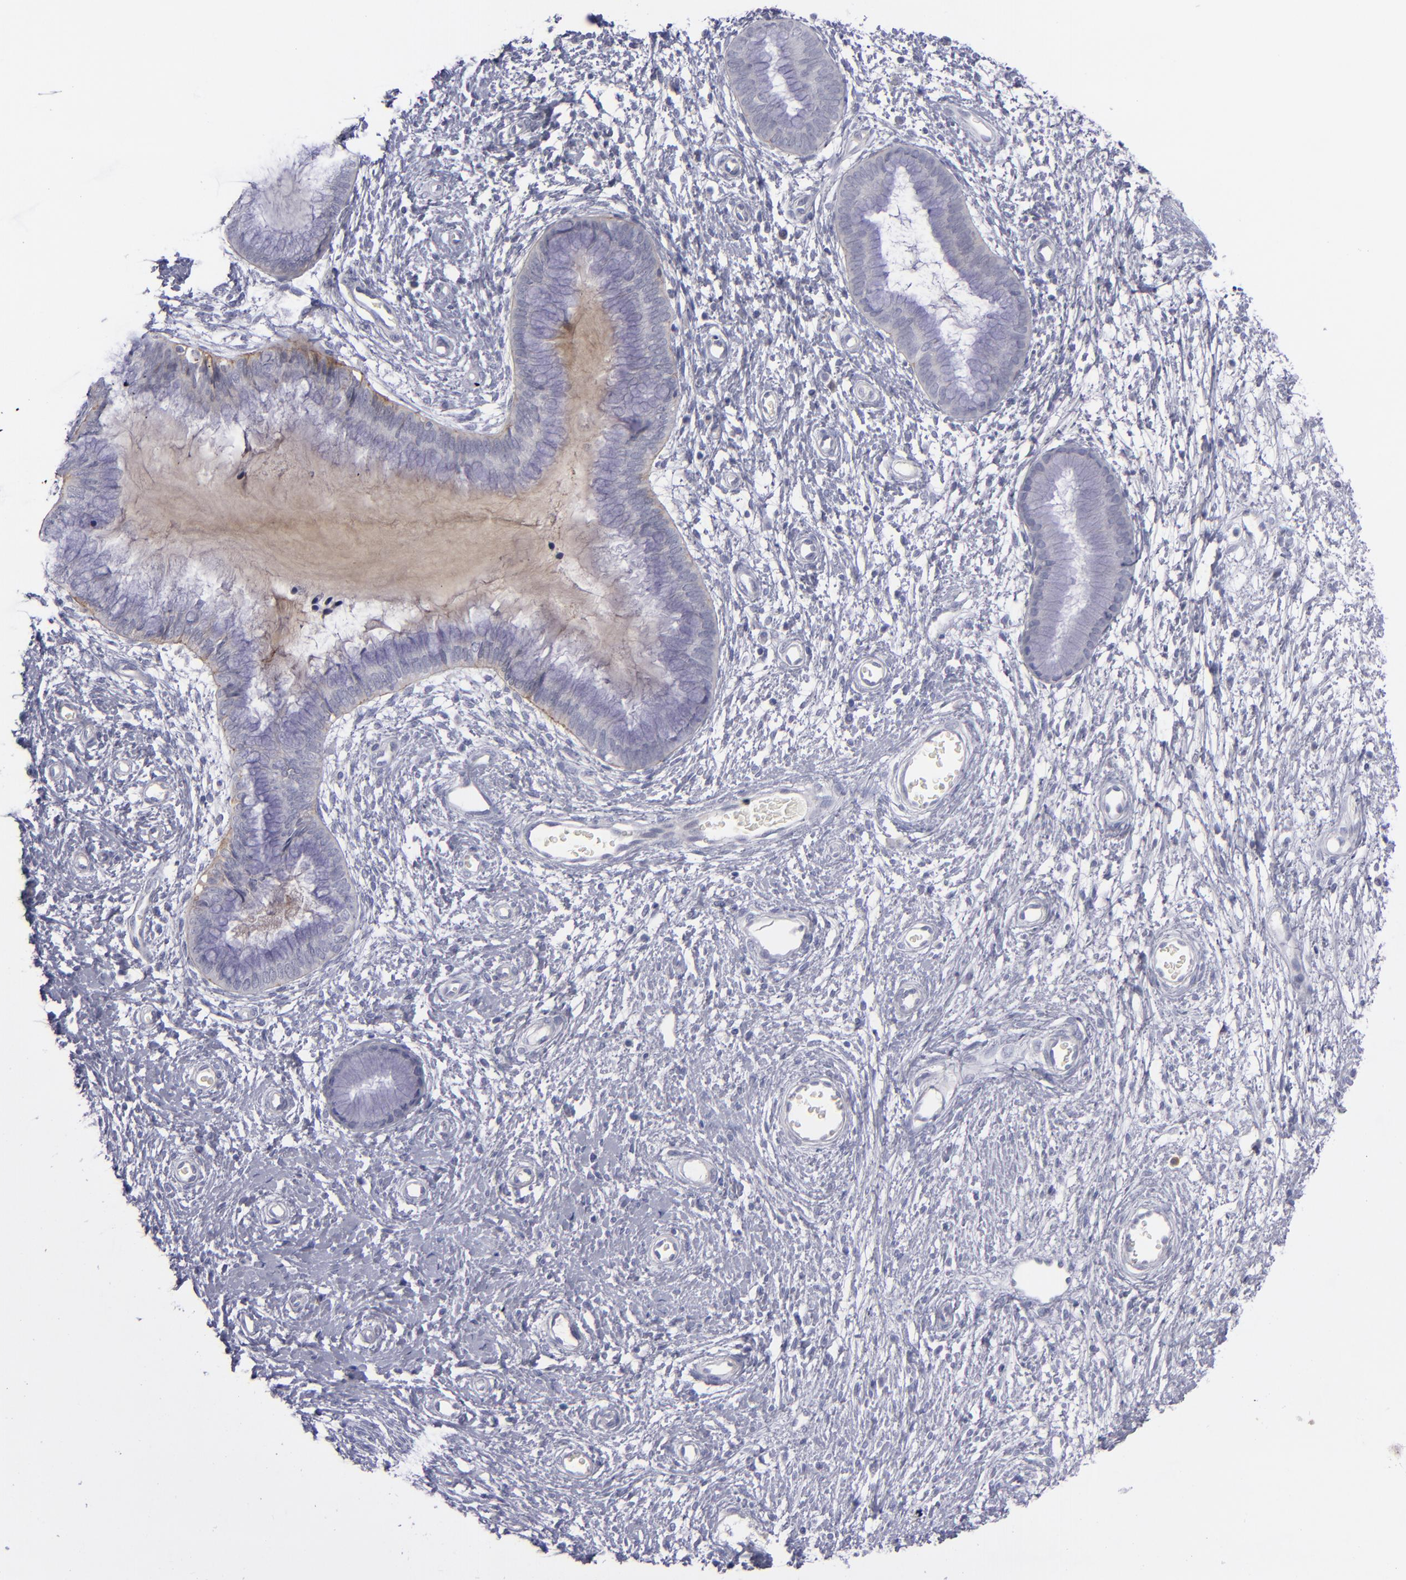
{"staining": {"intensity": "moderate", "quantity": "25%-75%", "location": "cytoplasmic/membranous"}, "tissue": "cervix", "cell_type": "Glandular cells", "image_type": "normal", "snomed": [{"axis": "morphology", "description": "Normal tissue, NOS"}, {"axis": "topography", "description": "Cervix"}], "caption": "Glandular cells reveal medium levels of moderate cytoplasmic/membranous positivity in approximately 25%-75% of cells in normal cervix.", "gene": "ITGB4", "patient": {"sex": "female", "age": 55}}